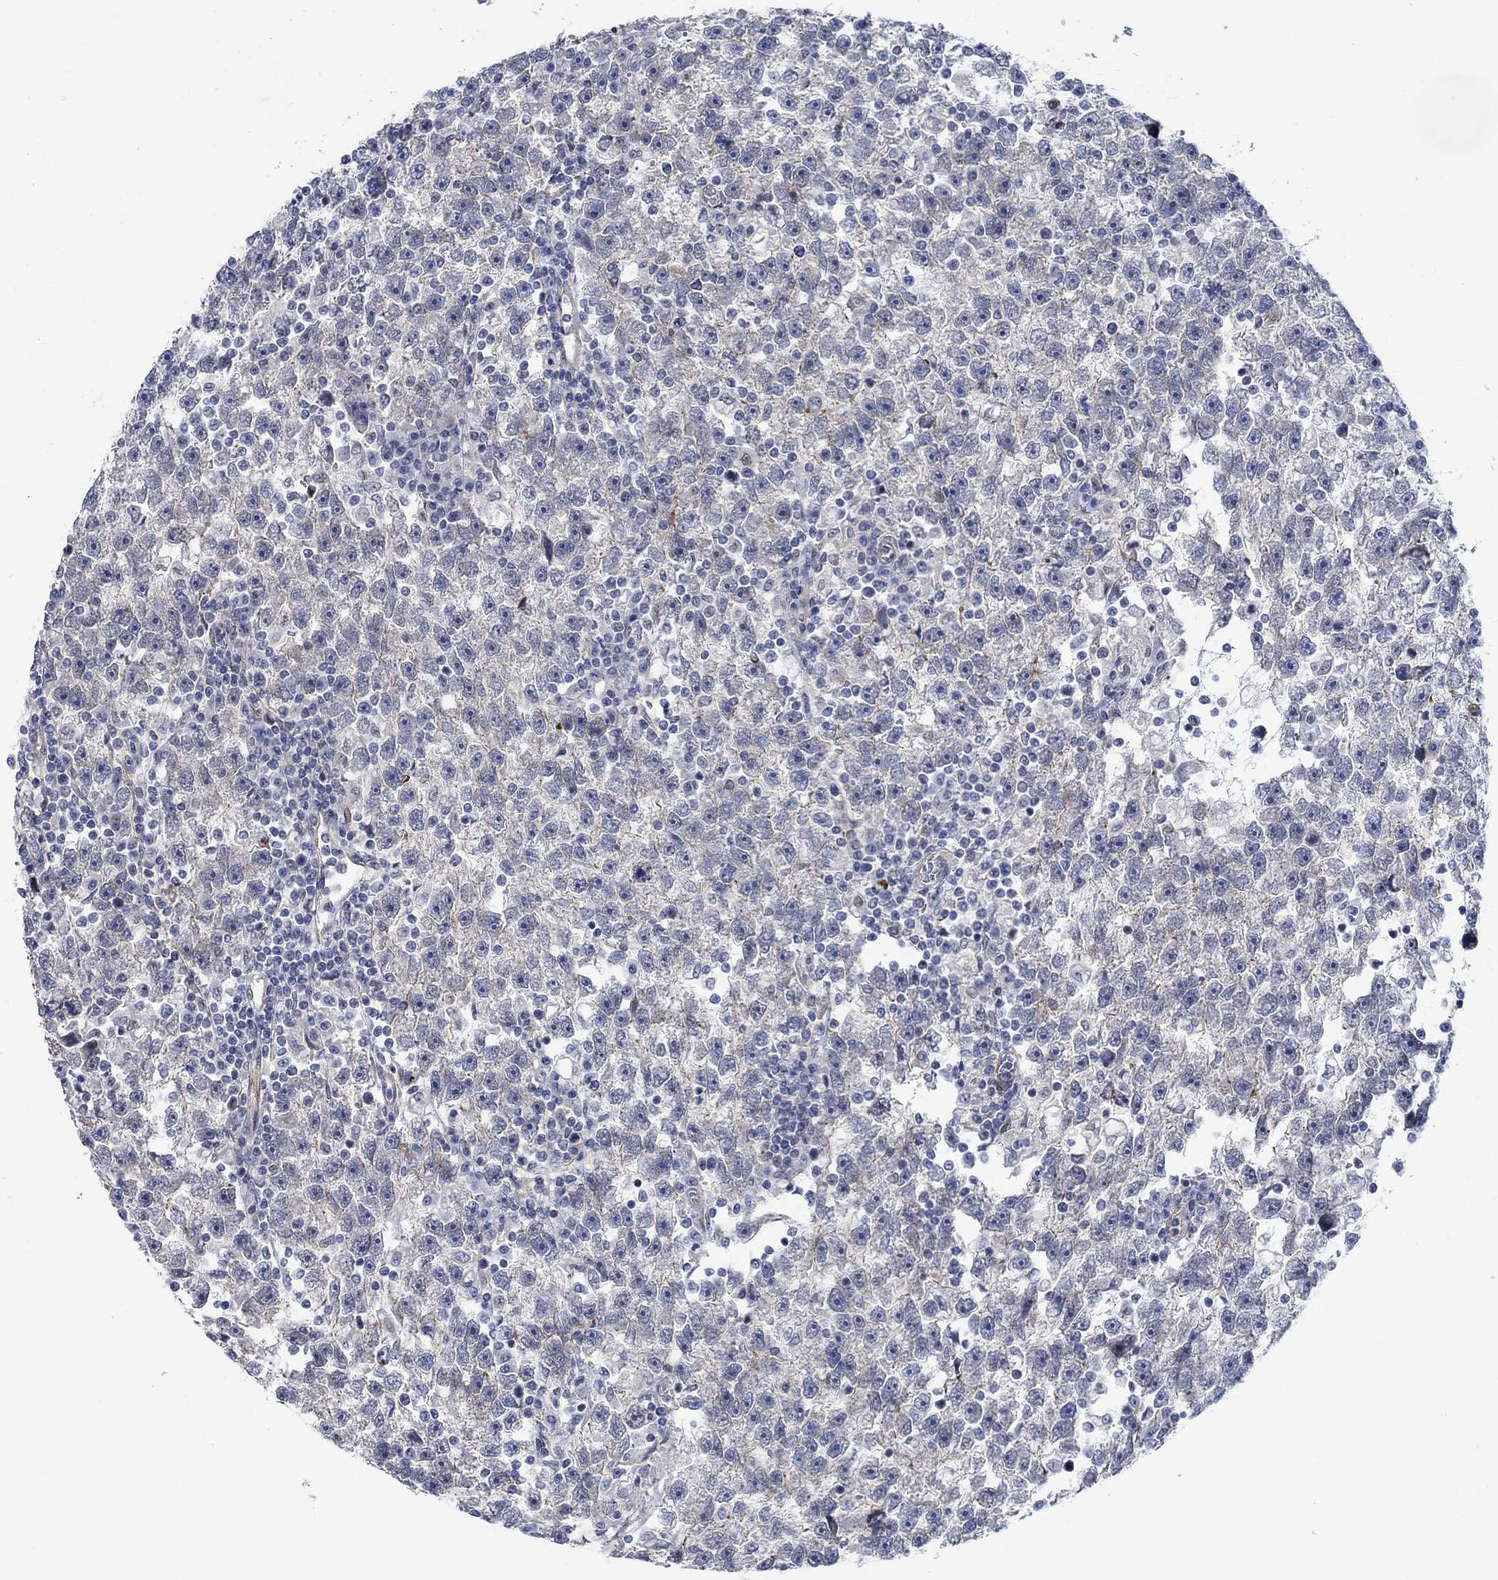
{"staining": {"intensity": "negative", "quantity": "none", "location": "none"}, "tissue": "testis cancer", "cell_type": "Tumor cells", "image_type": "cancer", "snomed": [{"axis": "morphology", "description": "Seminoma, NOS"}, {"axis": "topography", "description": "Testis"}], "caption": "There is no significant positivity in tumor cells of testis seminoma.", "gene": "KCNH8", "patient": {"sex": "male", "age": 47}}